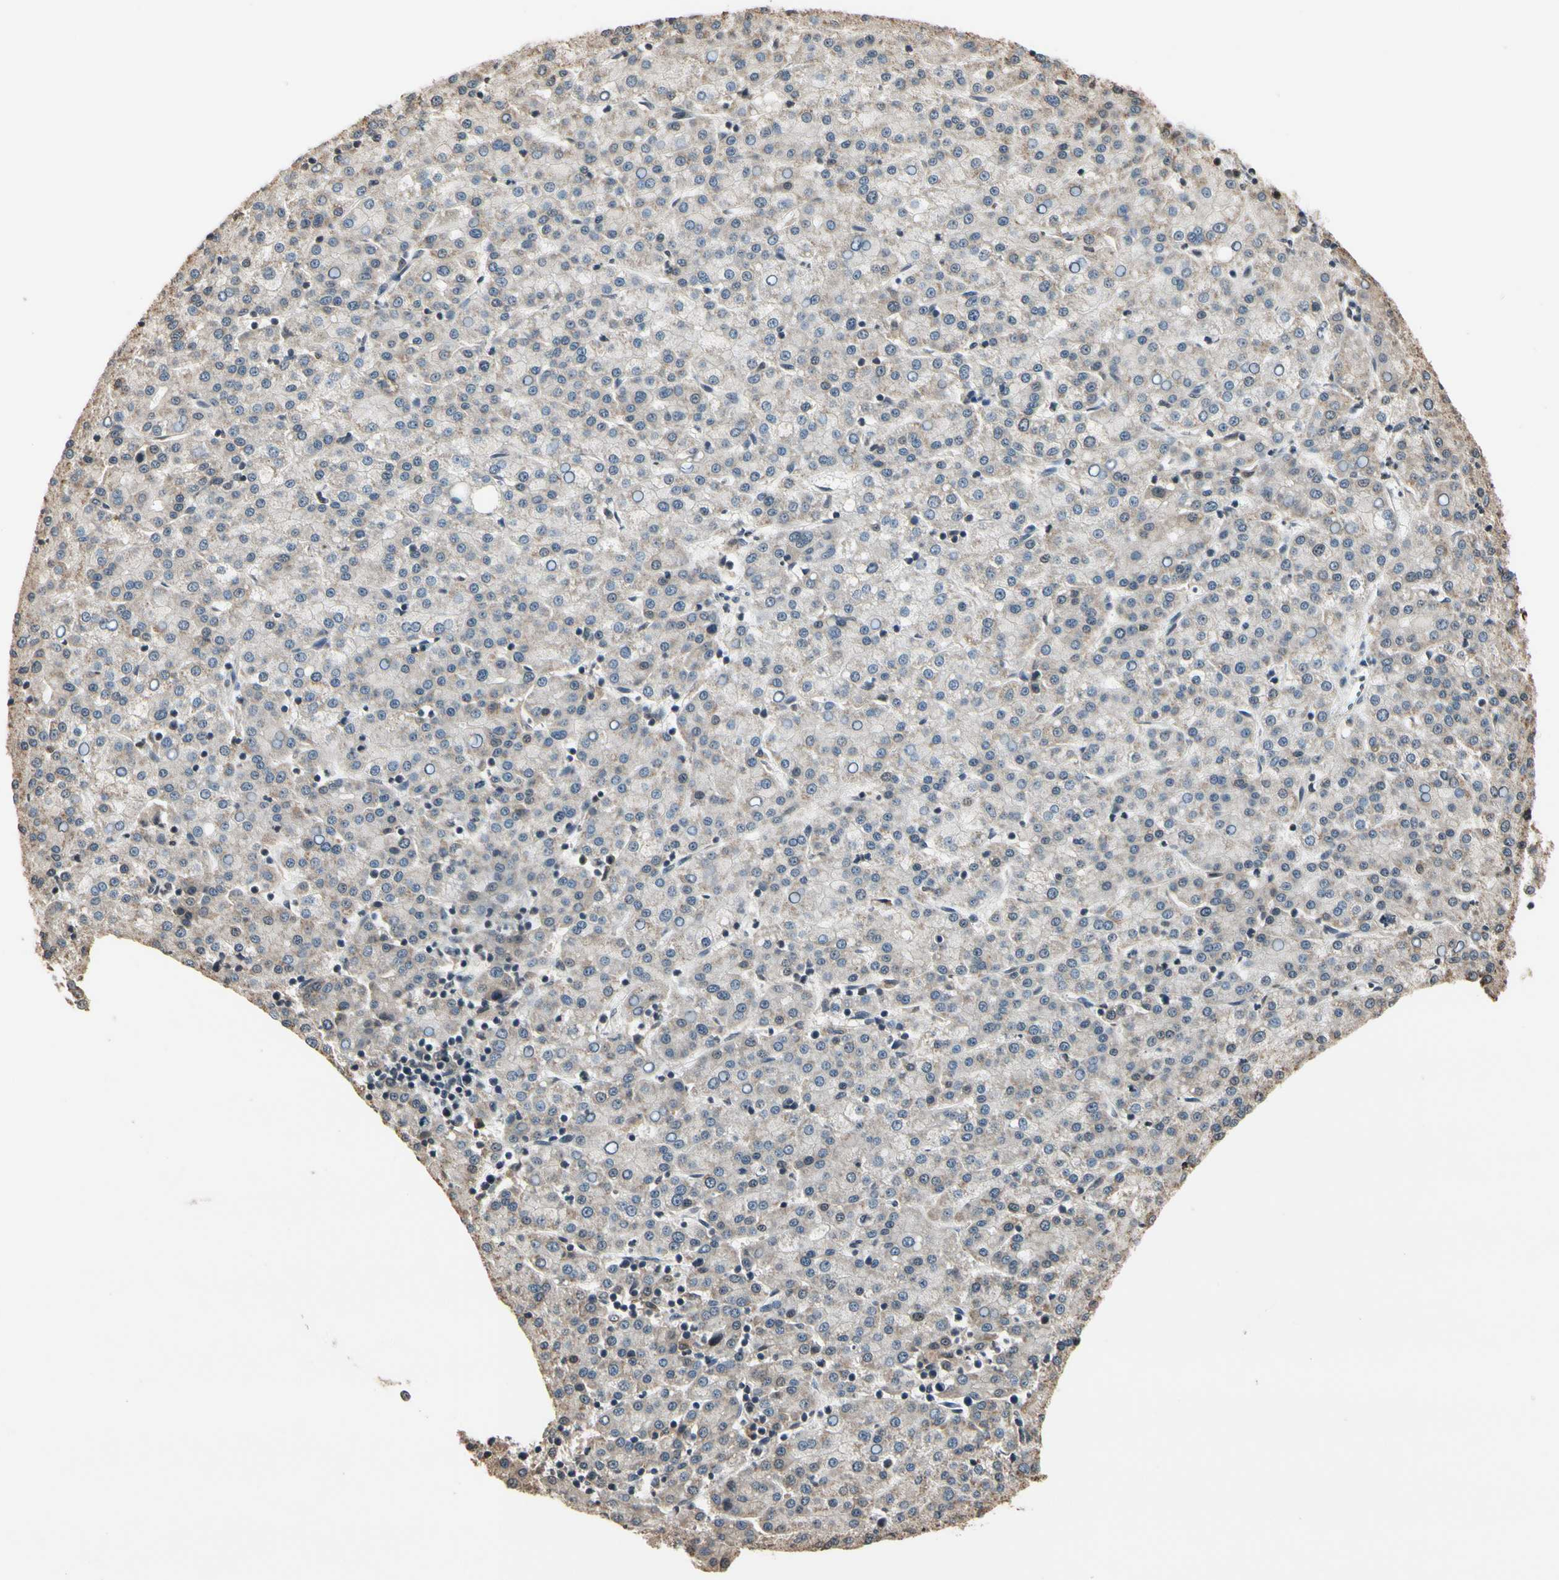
{"staining": {"intensity": "weak", "quantity": ">75%", "location": "cytoplasmic/membranous"}, "tissue": "liver cancer", "cell_type": "Tumor cells", "image_type": "cancer", "snomed": [{"axis": "morphology", "description": "Carcinoma, Hepatocellular, NOS"}, {"axis": "topography", "description": "Liver"}], "caption": "This micrograph exhibits hepatocellular carcinoma (liver) stained with IHC to label a protein in brown. The cytoplasmic/membranous of tumor cells show weak positivity for the protein. Nuclei are counter-stained blue.", "gene": "GCLC", "patient": {"sex": "female", "age": 58}}